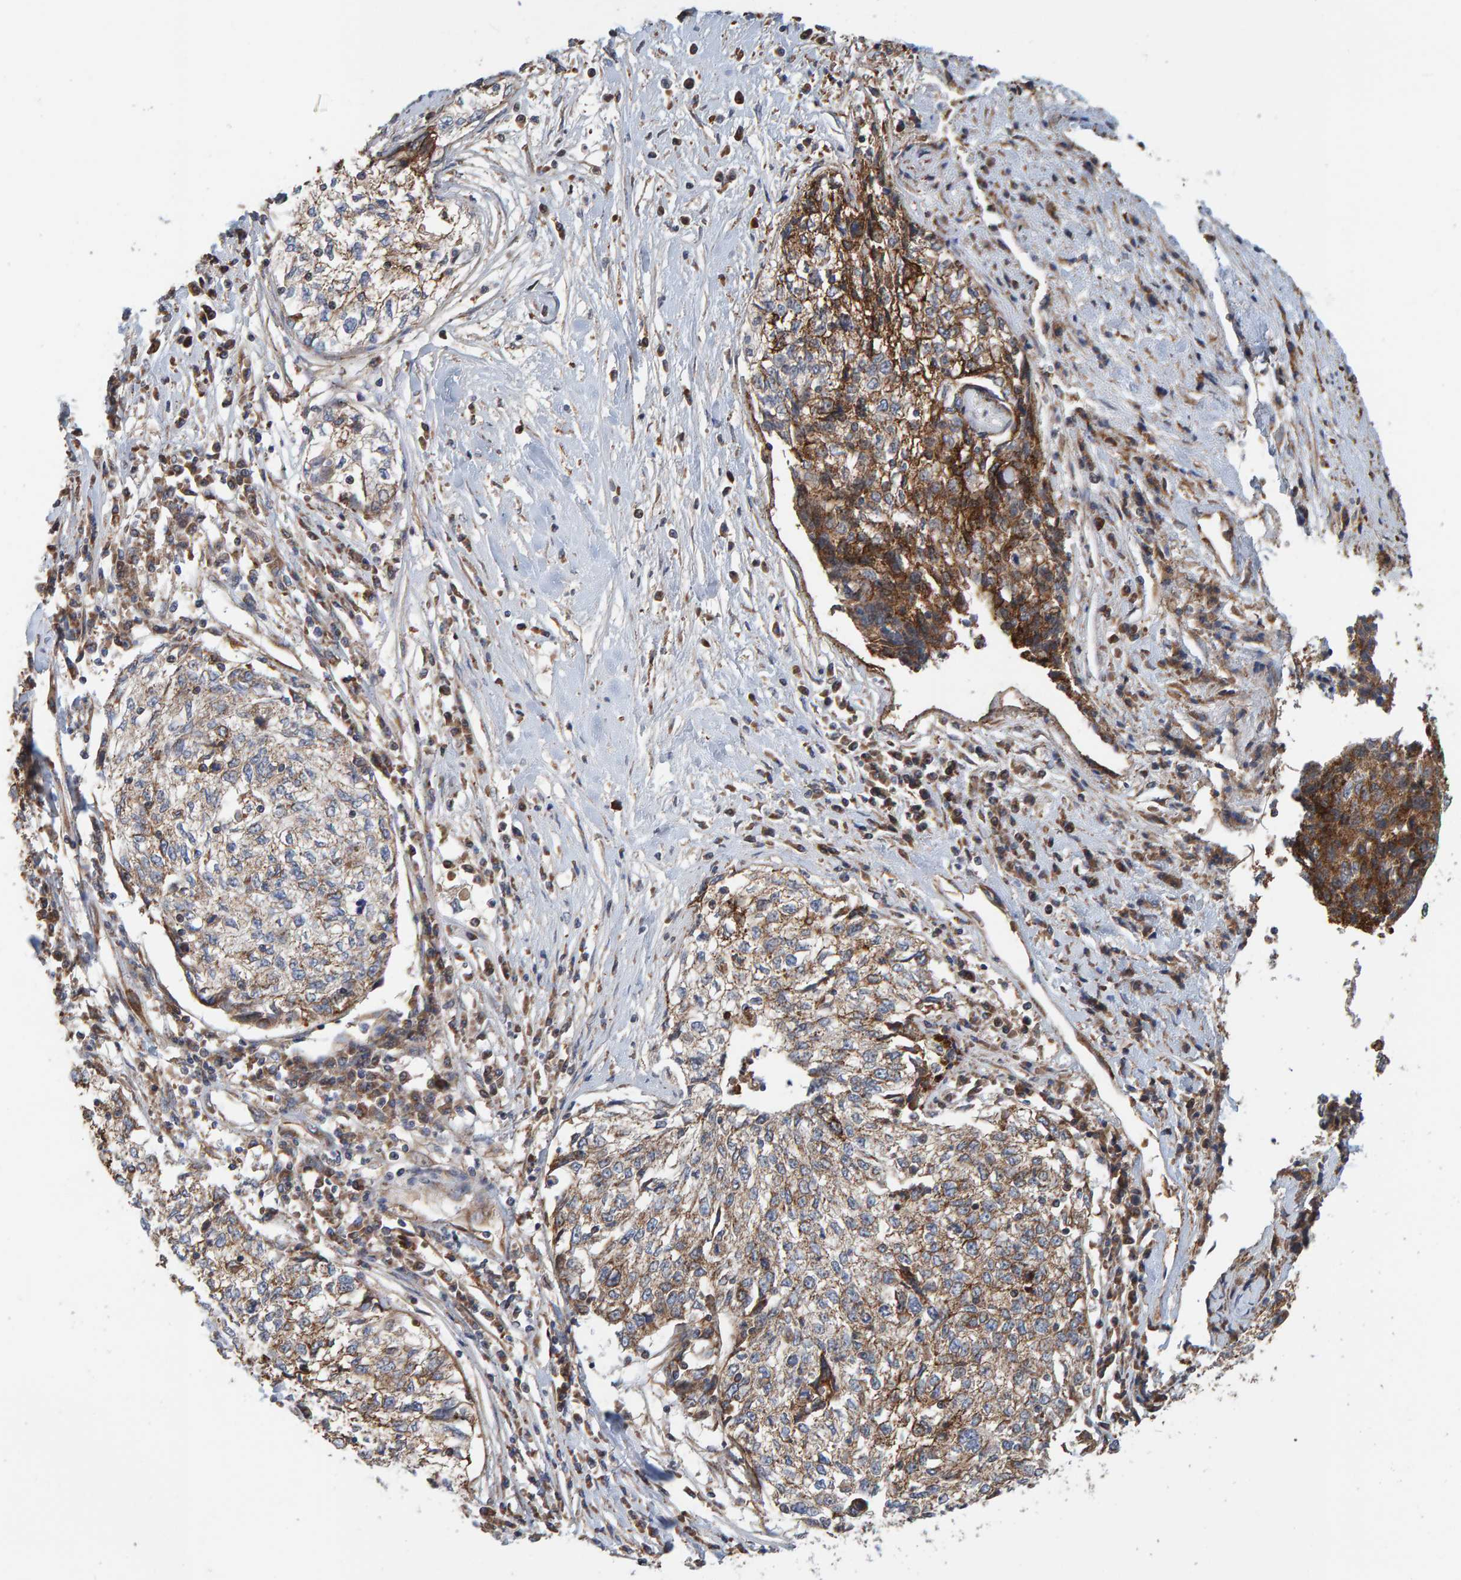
{"staining": {"intensity": "moderate", "quantity": ">75%", "location": "cytoplasmic/membranous"}, "tissue": "cervical cancer", "cell_type": "Tumor cells", "image_type": "cancer", "snomed": [{"axis": "morphology", "description": "Squamous cell carcinoma, NOS"}, {"axis": "topography", "description": "Cervix"}], "caption": "DAB immunohistochemical staining of squamous cell carcinoma (cervical) shows moderate cytoplasmic/membranous protein staining in about >75% of tumor cells.", "gene": "MRPL45", "patient": {"sex": "female", "age": 57}}